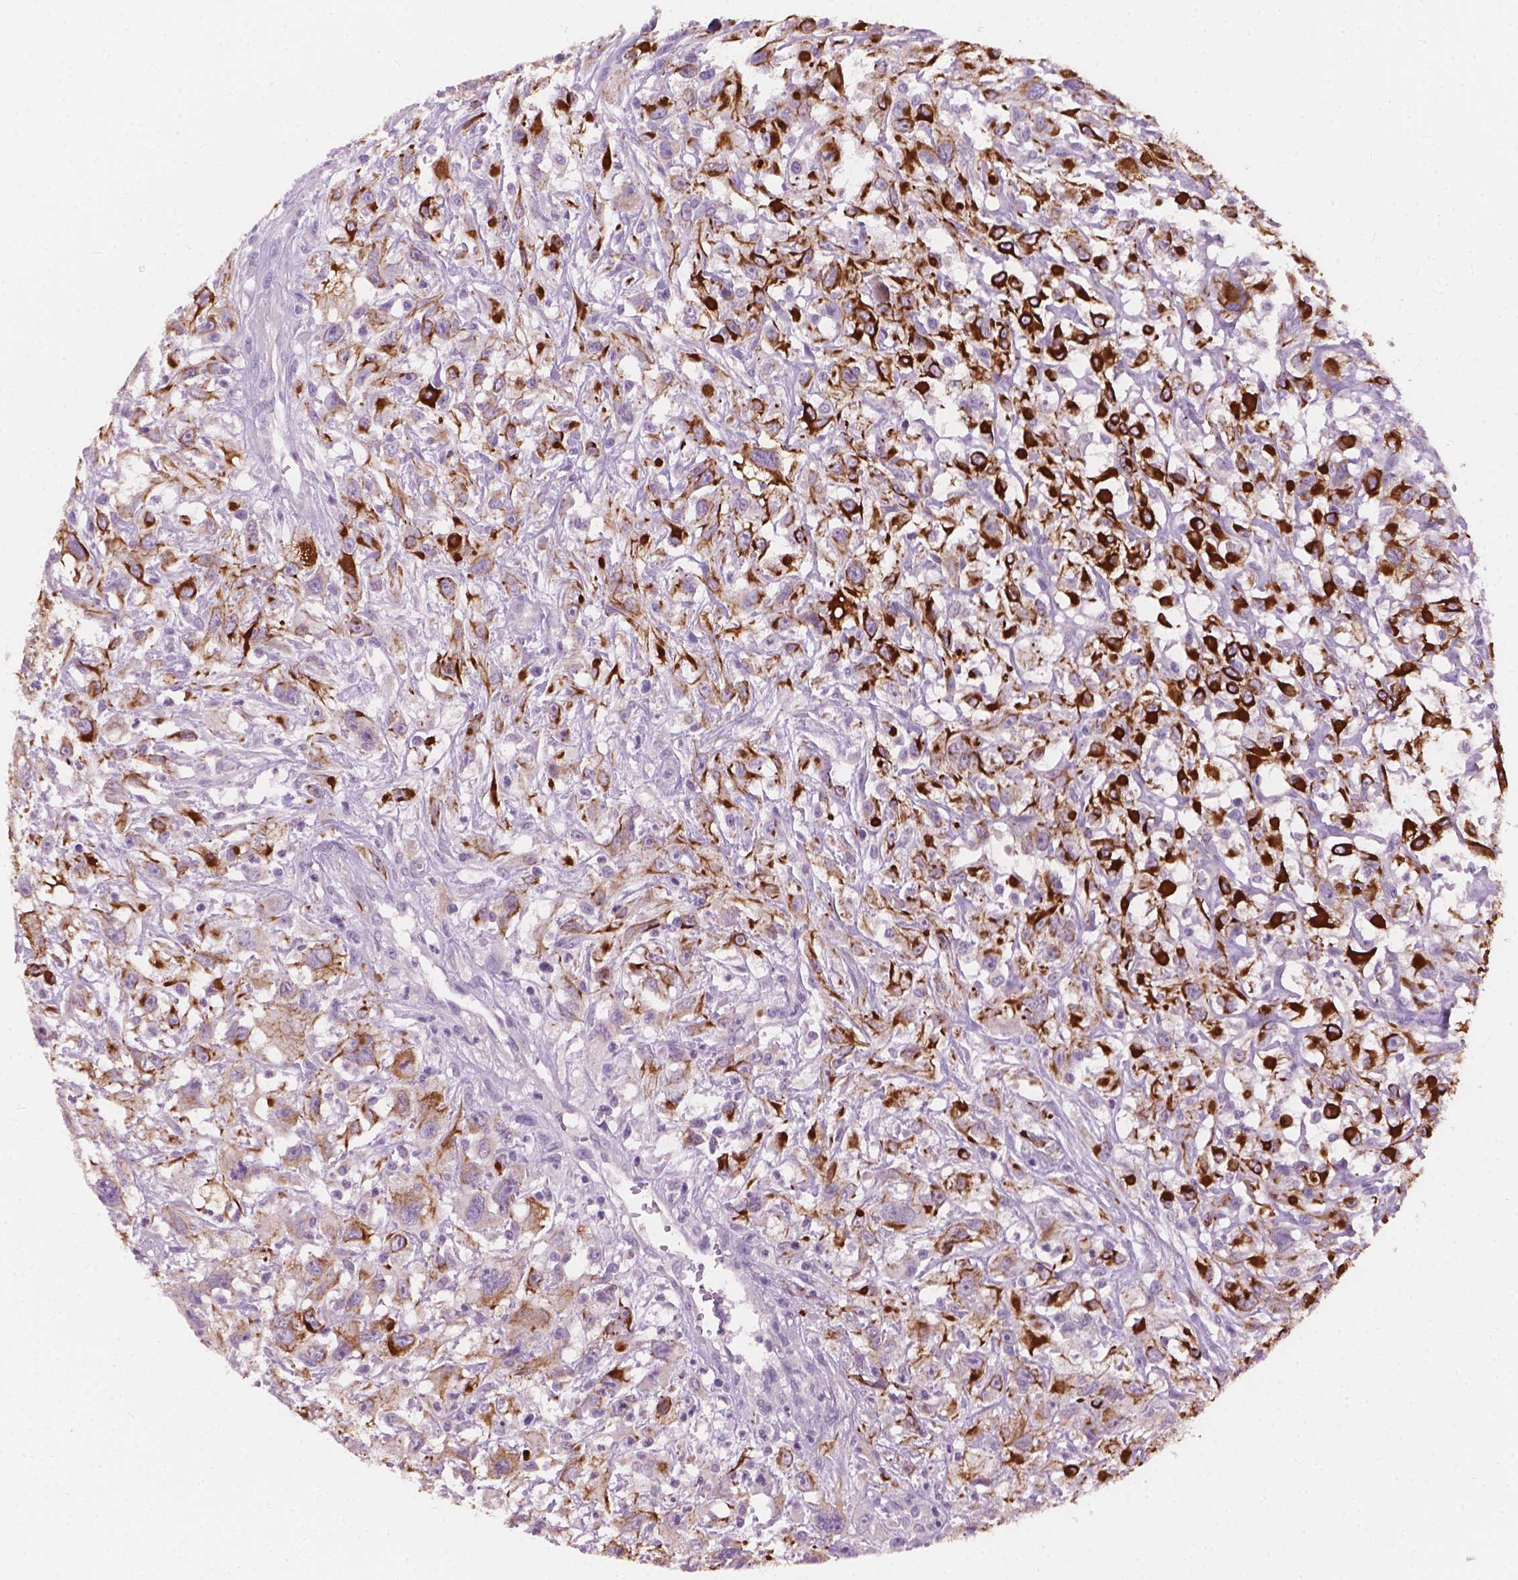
{"staining": {"intensity": "strong", "quantity": "25%-75%", "location": "cytoplasmic/membranous"}, "tissue": "head and neck cancer", "cell_type": "Tumor cells", "image_type": "cancer", "snomed": [{"axis": "morphology", "description": "Squamous cell carcinoma, NOS"}, {"axis": "morphology", "description": "Squamous cell carcinoma, metastatic, NOS"}, {"axis": "topography", "description": "Oral tissue"}, {"axis": "topography", "description": "Head-Neck"}], "caption": "The histopathology image demonstrates immunohistochemical staining of head and neck cancer (squamous cell carcinoma). There is strong cytoplasmic/membranous expression is appreciated in about 25%-75% of tumor cells.", "gene": "KRT17", "patient": {"sex": "female", "age": 85}}